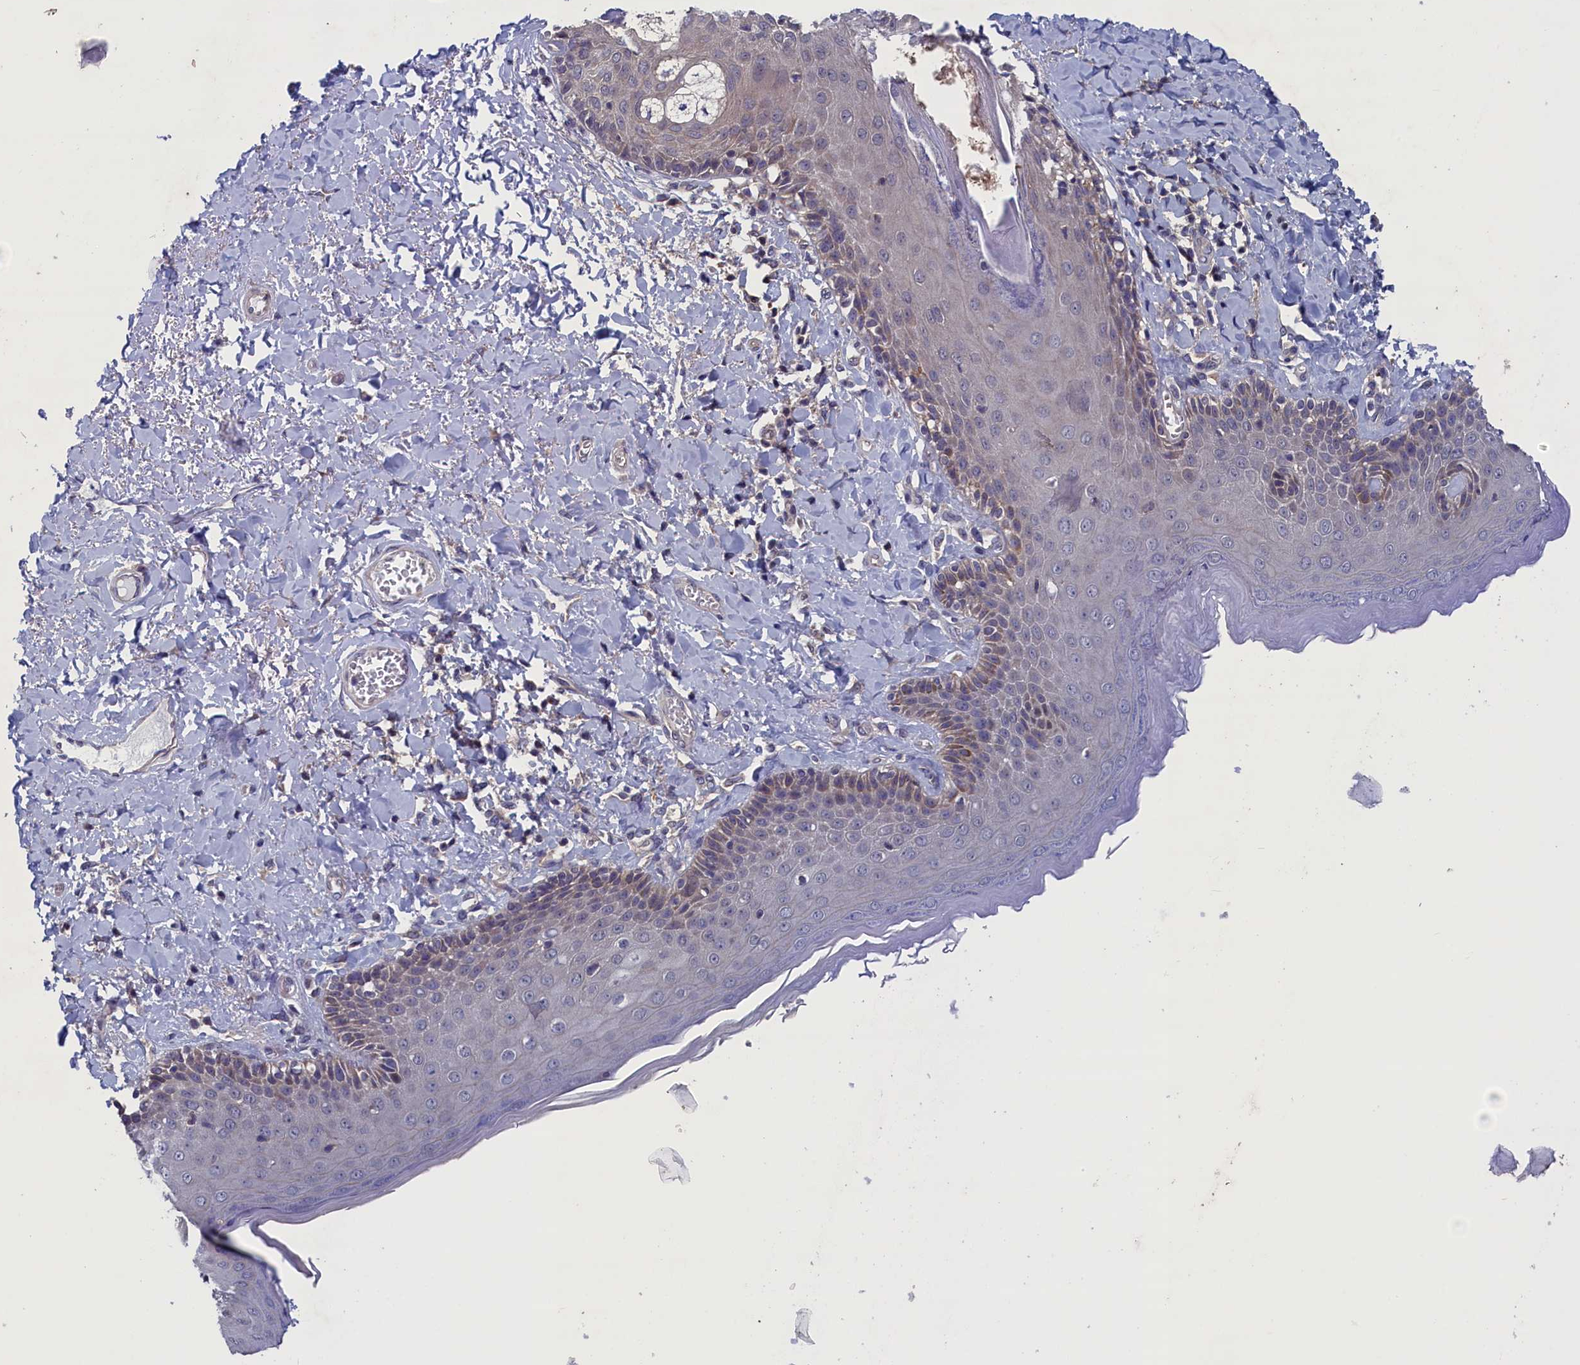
{"staining": {"intensity": "weak", "quantity": "<25%", "location": "cytoplasmic/membranous"}, "tissue": "skin", "cell_type": "Epidermal cells", "image_type": "normal", "snomed": [{"axis": "morphology", "description": "Normal tissue, NOS"}, {"axis": "topography", "description": "Anal"}], "caption": "This is an immunohistochemistry (IHC) histopathology image of benign skin. There is no expression in epidermal cells.", "gene": "SPATA13", "patient": {"sex": "male", "age": 69}}